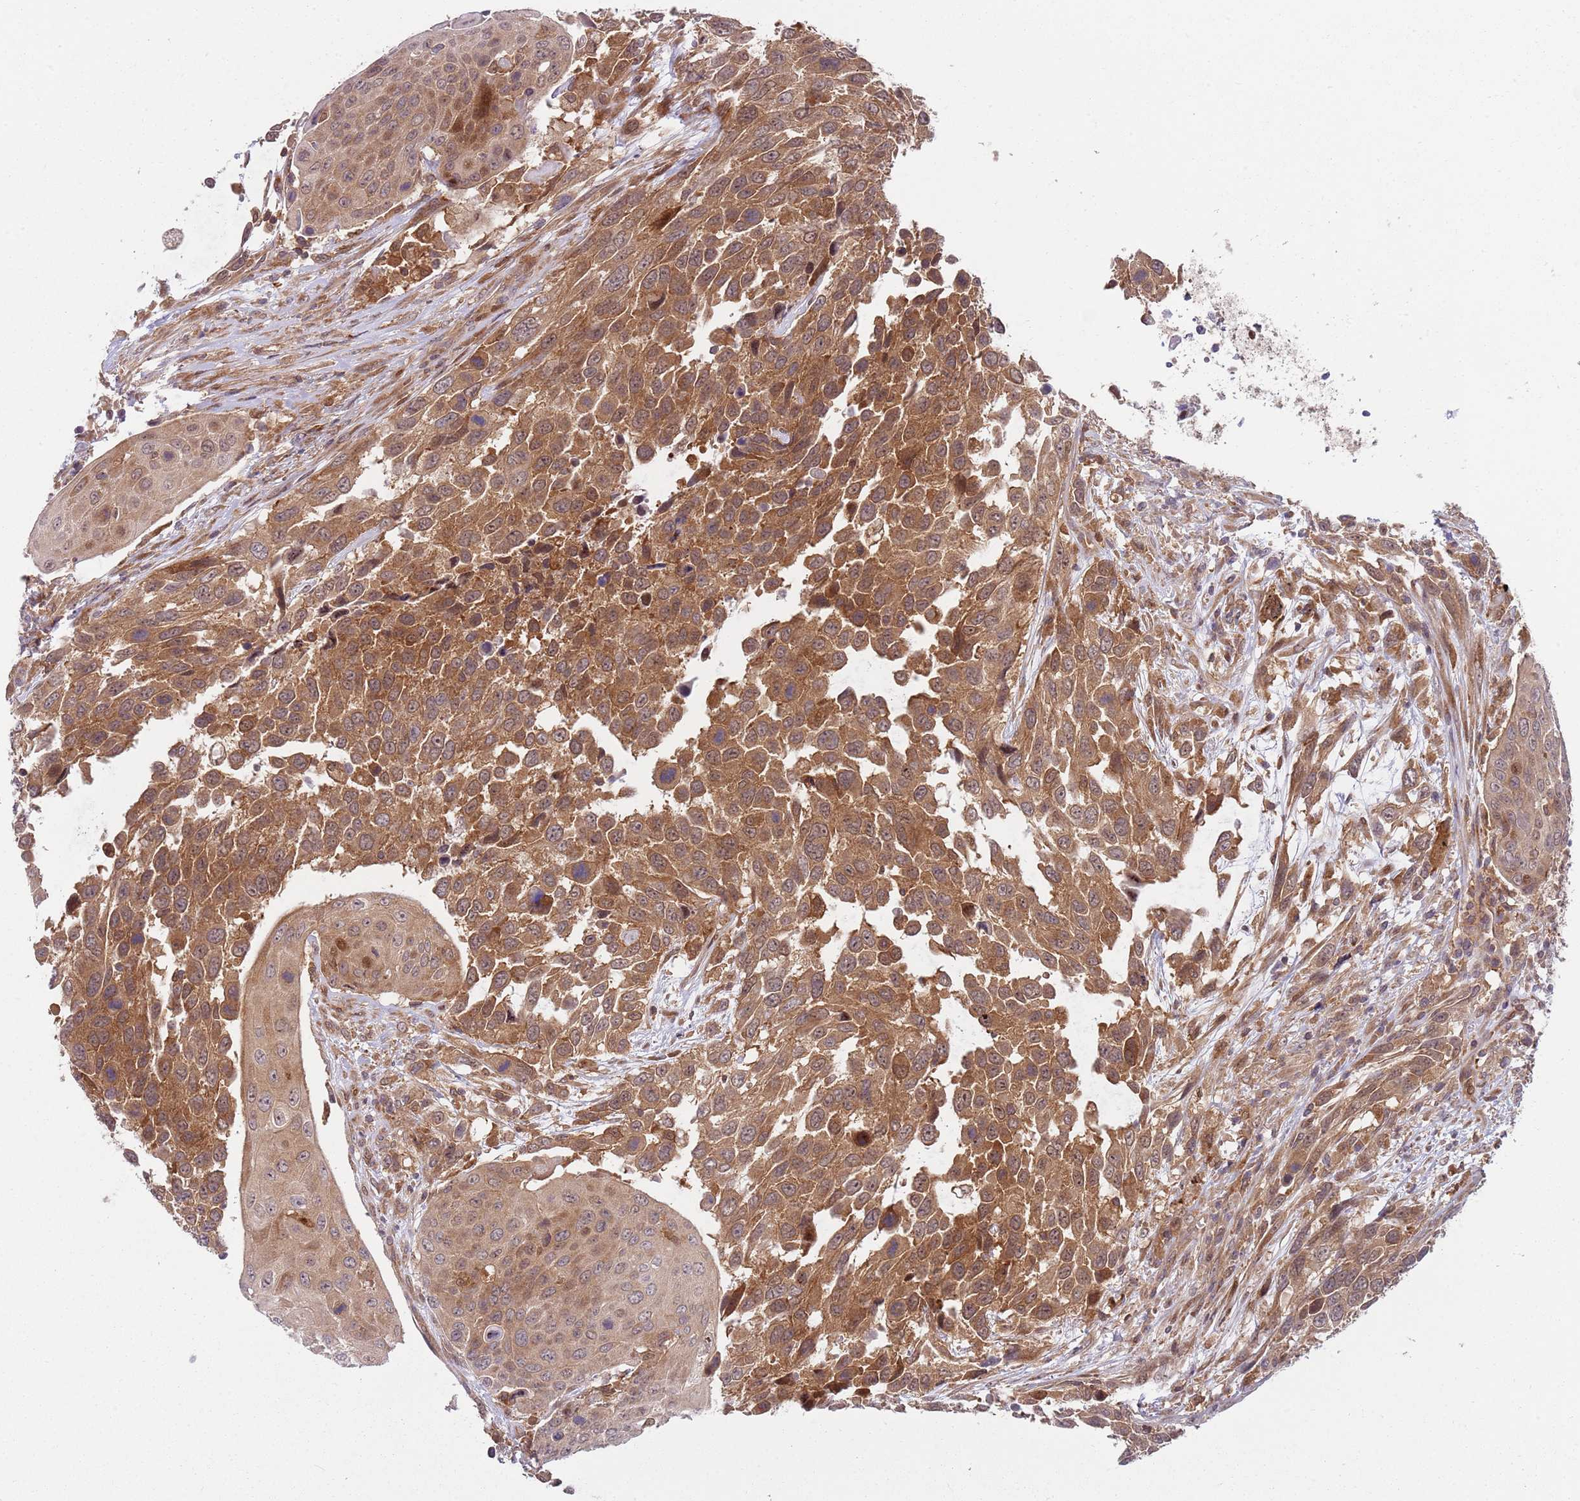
{"staining": {"intensity": "strong", "quantity": ">75%", "location": "cytoplasmic/membranous,nuclear"}, "tissue": "urothelial cancer", "cell_type": "Tumor cells", "image_type": "cancer", "snomed": [{"axis": "morphology", "description": "Urothelial carcinoma, High grade"}, {"axis": "topography", "description": "Urinary bladder"}], "caption": "Urothelial cancer tissue shows strong cytoplasmic/membranous and nuclear expression in approximately >75% of tumor cells, visualized by immunohistochemistry.", "gene": "GGA1", "patient": {"sex": "female", "age": 70}}